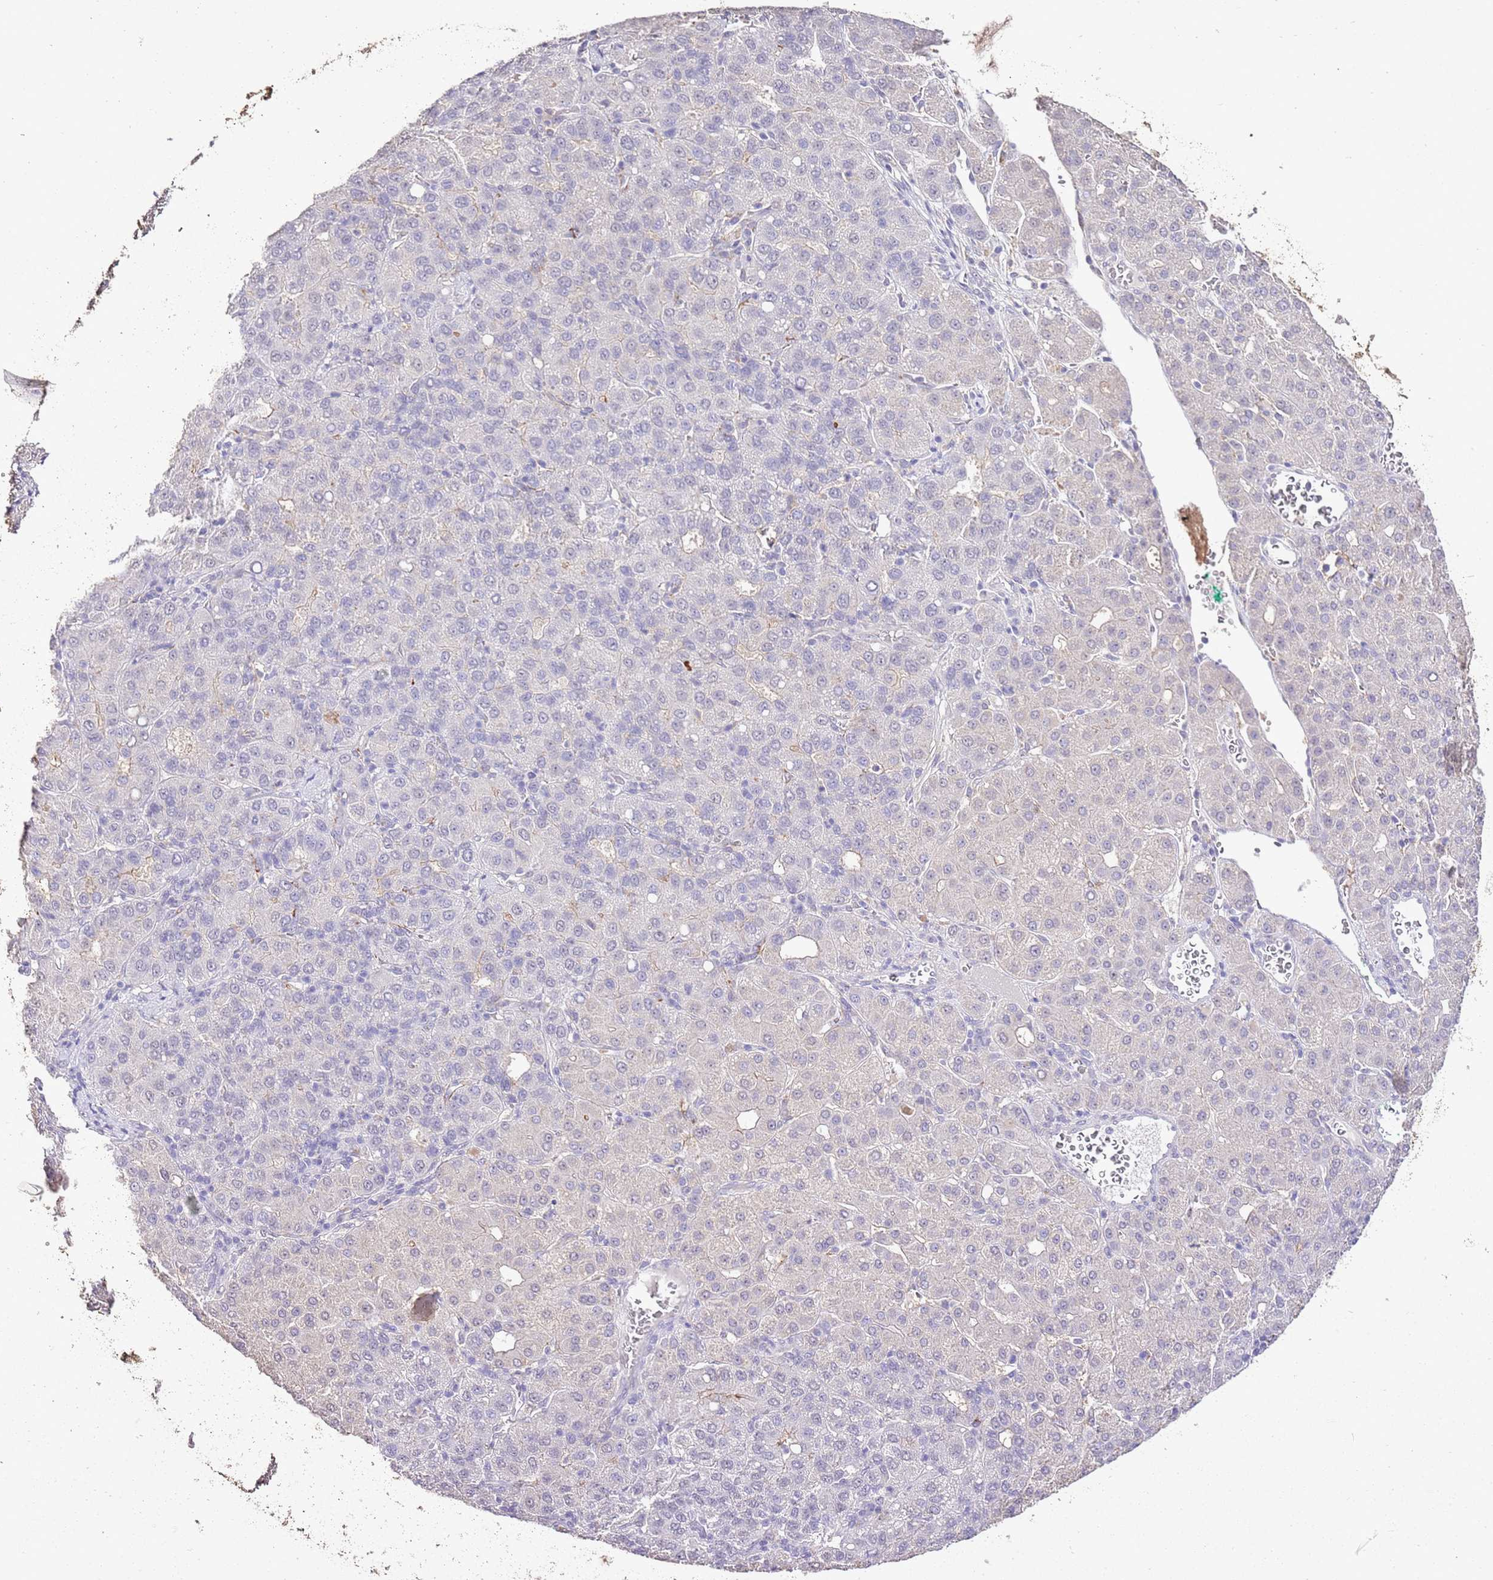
{"staining": {"intensity": "negative", "quantity": "none", "location": "none"}, "tissue": "liver cancer", "cell_type": "Tumor cells", "image_type": "cancer", "snomed": [{"axis": "morphology", "description": "Carcinoma, Hepatocellular, NOS"}, {"axis": "topography", "description": "Liver"}], "caption": "High power microscopy histopathology image of an immunohistochemistry photomicrograph of hepatocellular carcinoma (liver), revealing no significant staining in tumor cells.", "gene": "IZUMO4", "patient": {"sex": "male", "age": 65}}